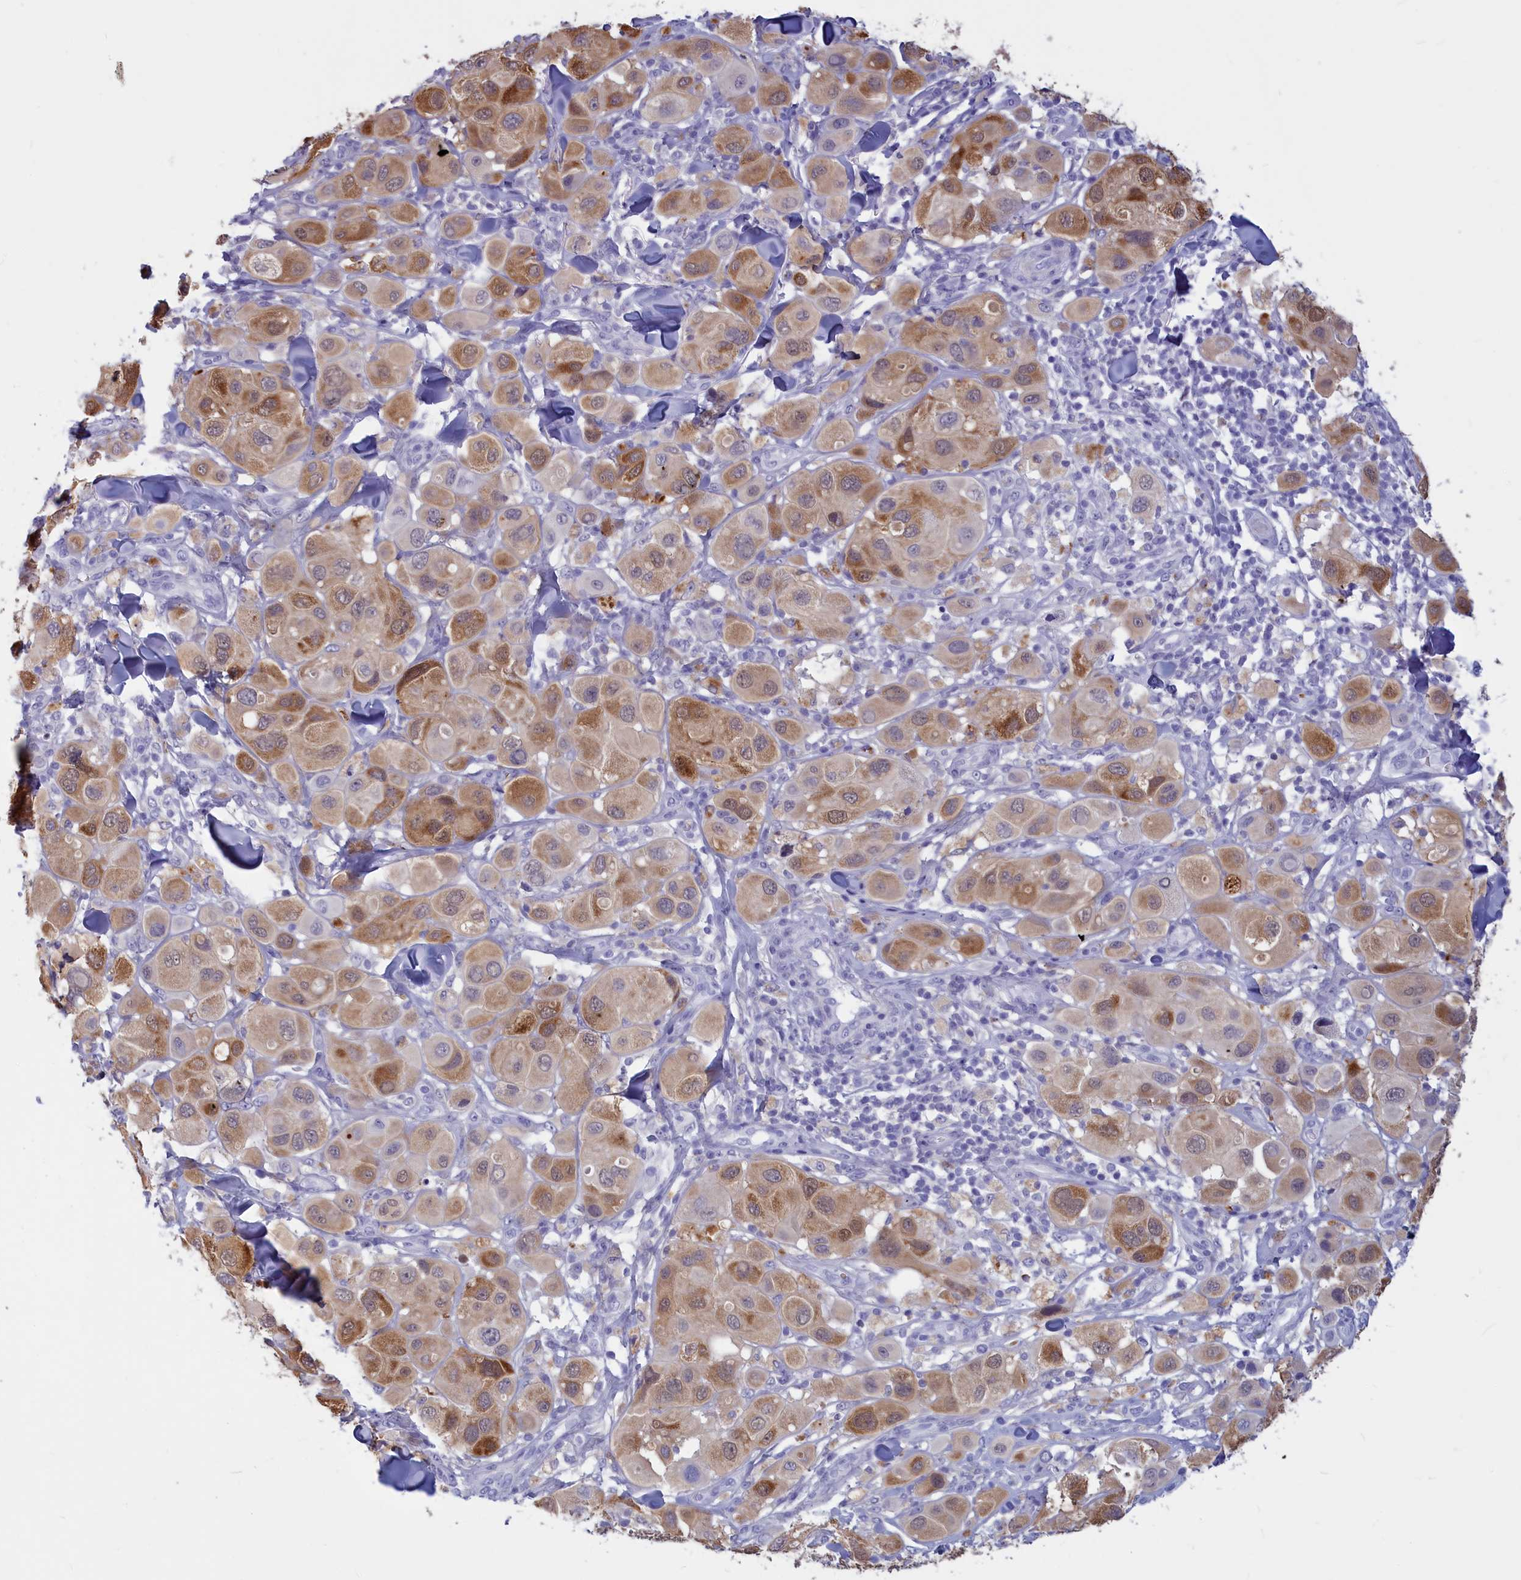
{"staining": {"intensity": "moderate", "quantity": ">75%", "location": "cytoplasmic/membranous"}, "tissue": "melanoma", "cell_type": "Tumor cells", "image_type": "cancer", "snomed": [{"axis": "morphology", "description": "Malignant melanoma, Metastatic site"}, {"axis": "topography", "description": "Skin"}], "caption": "IHC micrograph of human melanoma stained for a protein (brown), which displays medium levels of moderate cytoplasmic/membranous expression in approximately >75% of tumor cells.", "gene": "GAPDHS", "patient": {"sex": "male", "age": 41}}